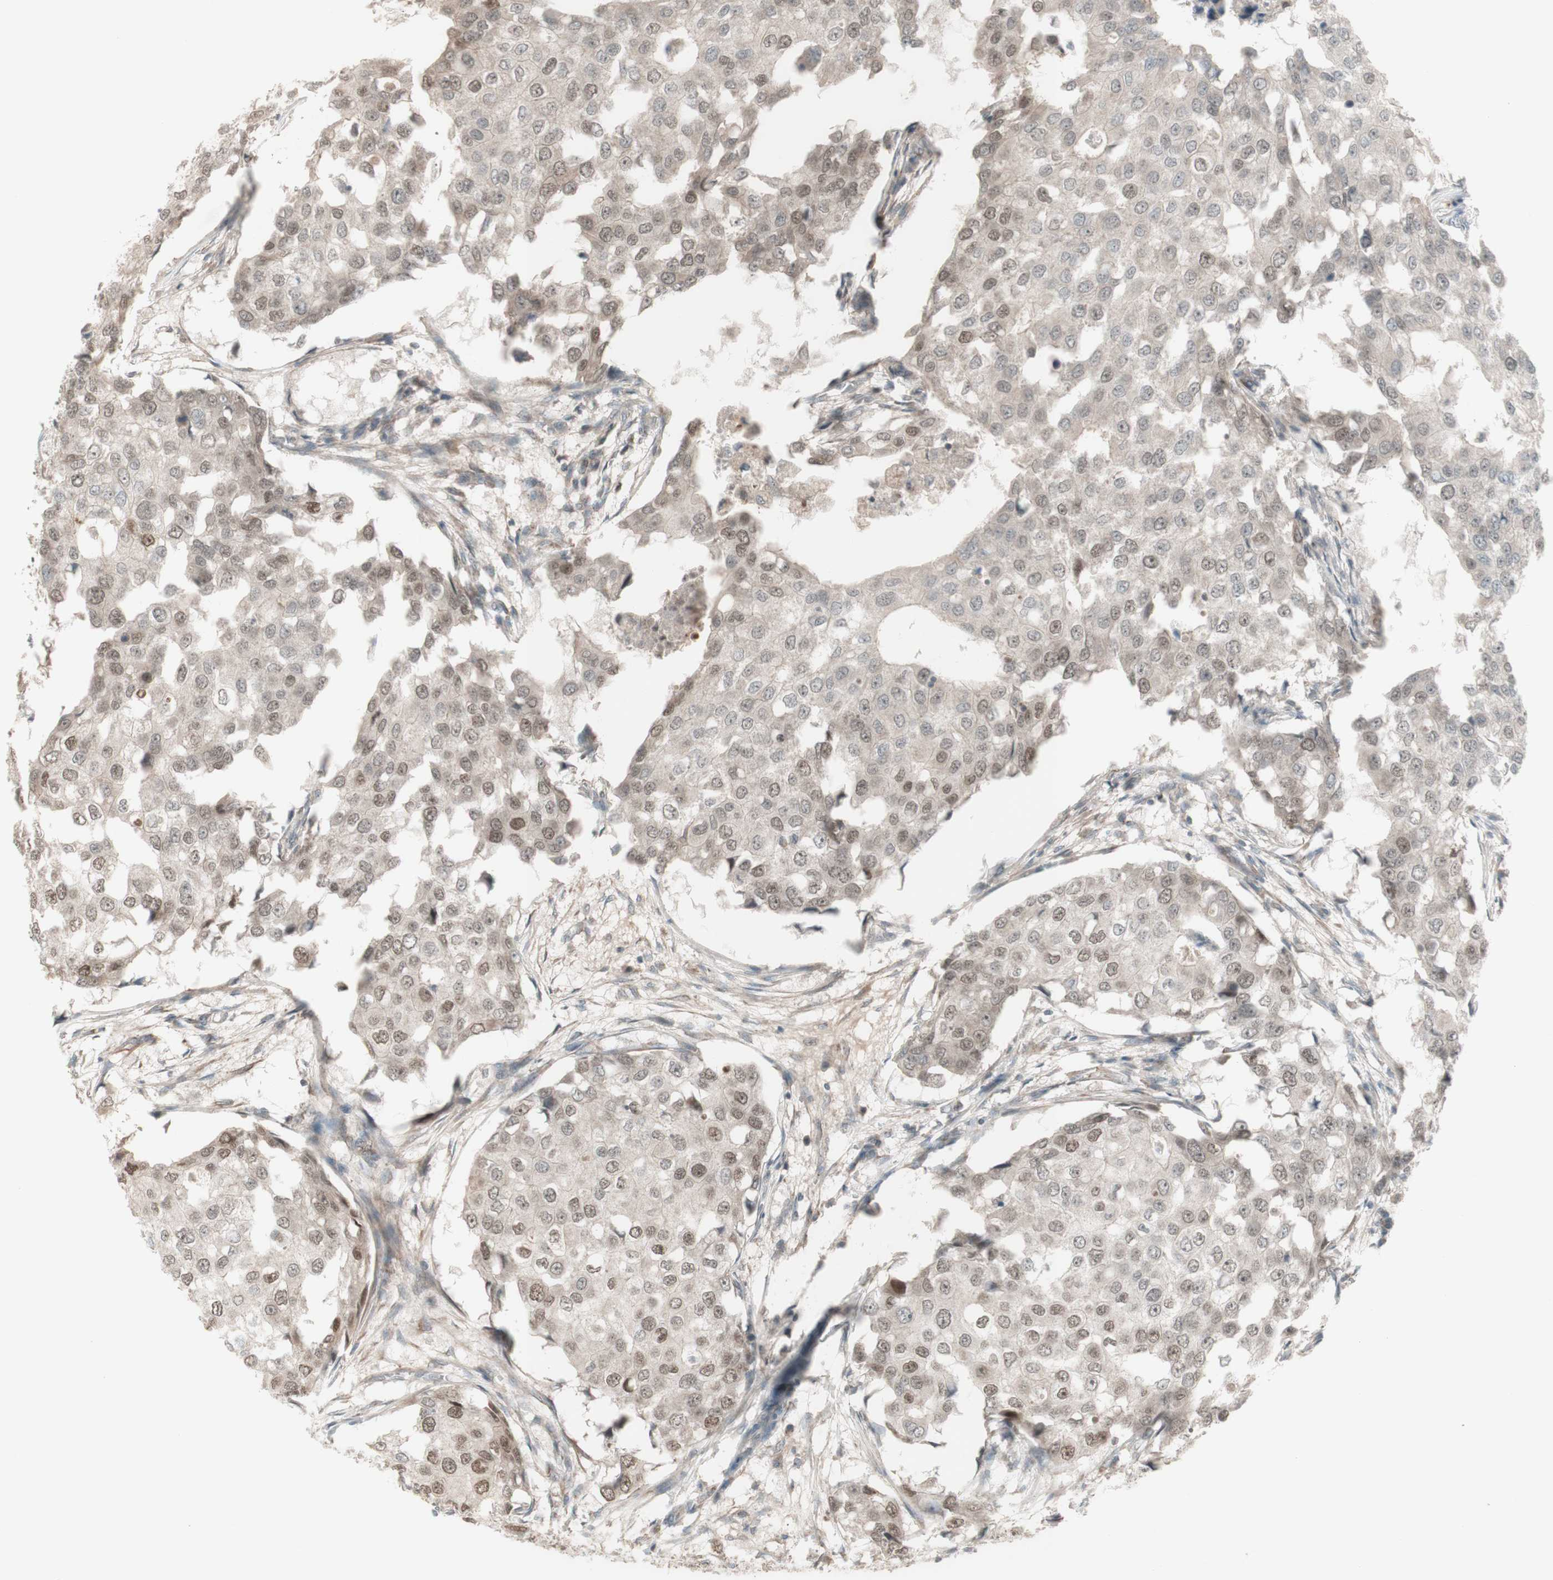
{"staining": {"intensity": "moderate", "quantity": "25%-75%", "location": "cytoplasmic/membranous,nuclear"}, "tissue": "breast cancer", "cell_type": "Tumor cells", "image_type": "cancer", "snomed": [{"axis": "morphology", "description": "Duct carcinoma"}, {"axis": "topography", "description": "Breast"}], "caption": "An immunohistochemistry (IHC) micrograph of tumor tissue is shown. Protein staining in brown labels moderate cytoplasmic/membranous and nuclear positivity in breast cancer within tumor cells.", "gene": "MSH6", "patient": {"sex": "female", "age": 27}}